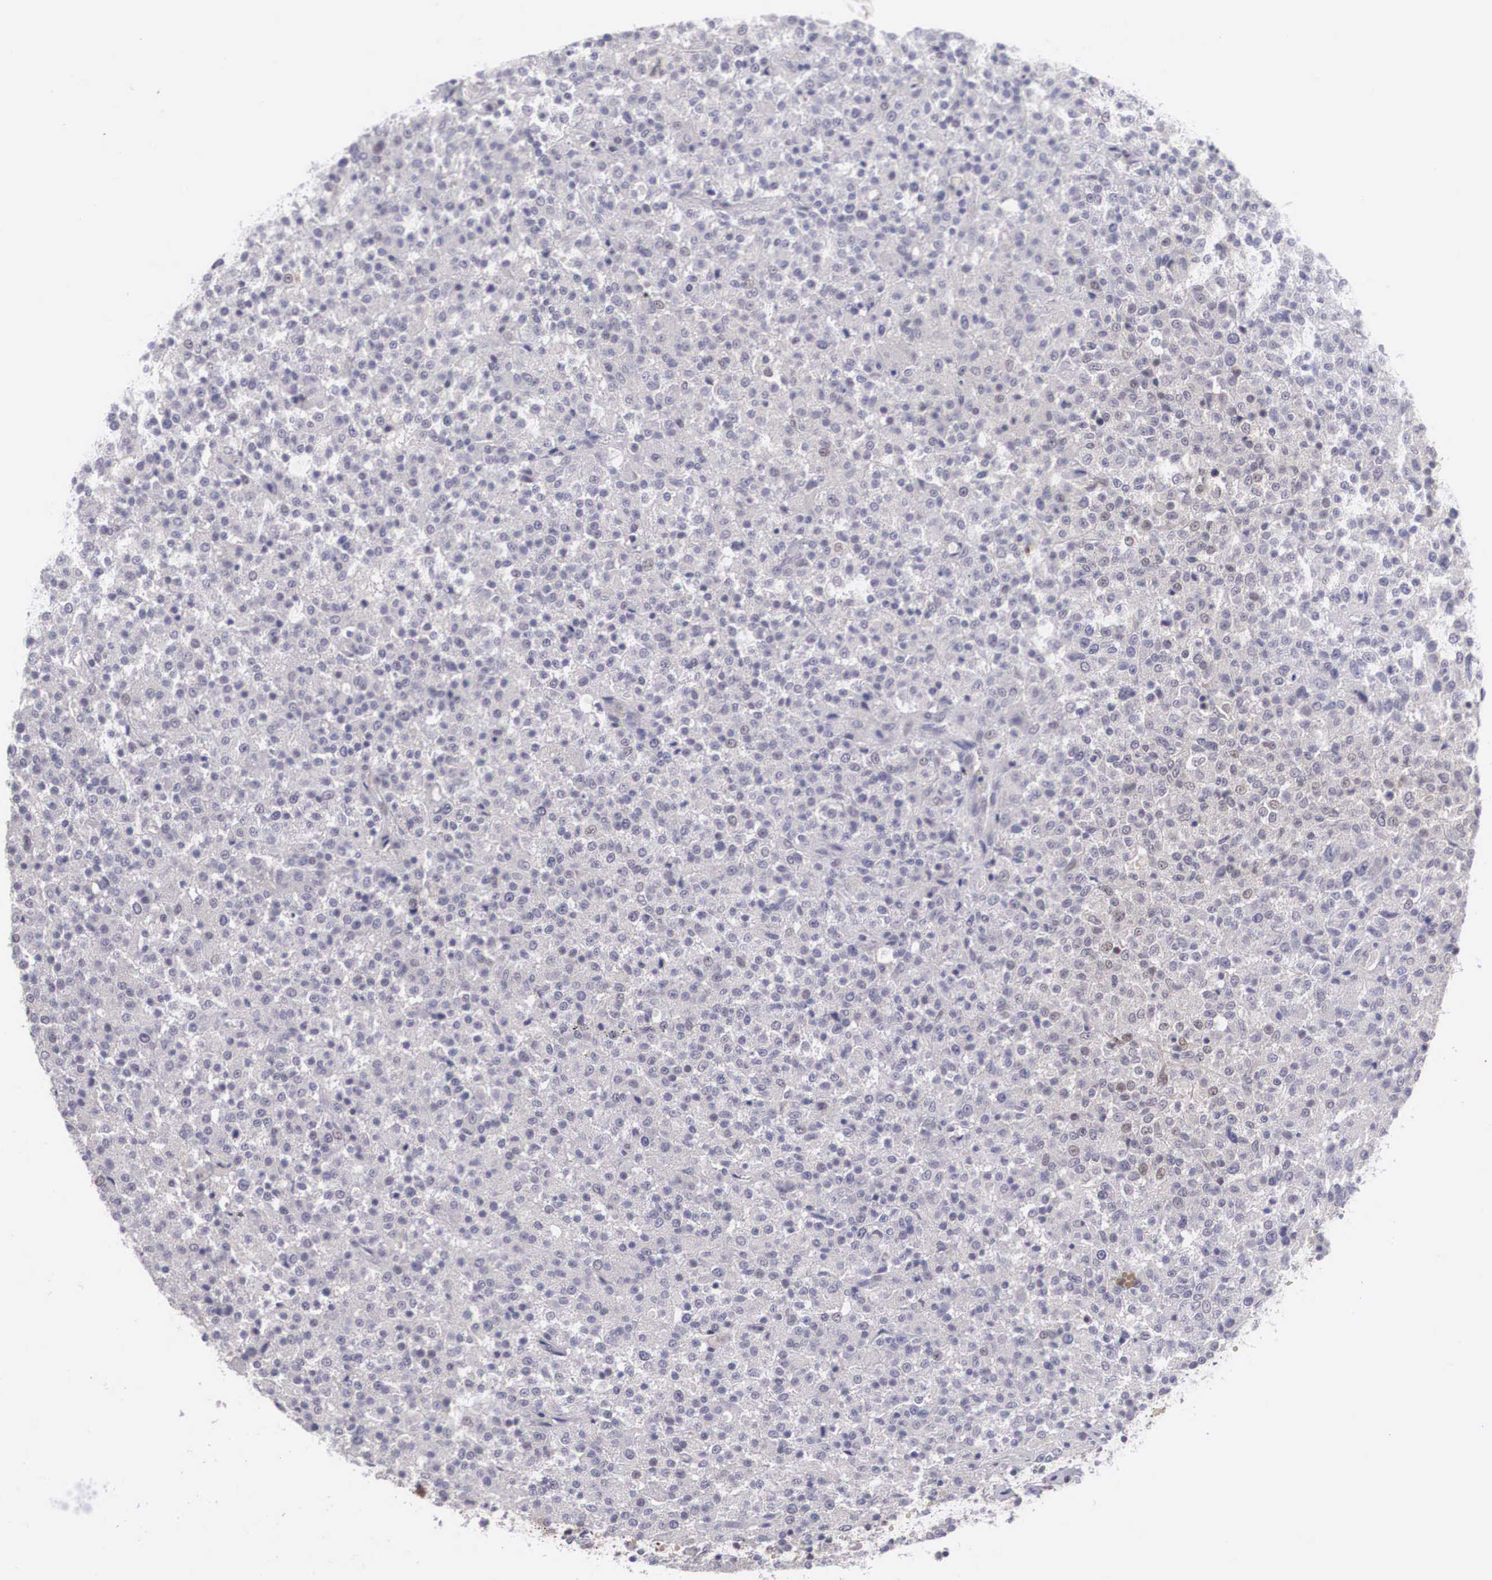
{"staining": {"intensity": "negative", "quantity": "none", "location": "none"}, "tissue": "testis cancer", "cell_type": "Tumor cells", "image_type": "cancer", "snomed": [{"axis": "morphology", "description": "Seminoma, NOS"}, {"axis": "topography", "description": "Testis"}], "caption": "A photomicrograph of human testis cancer is negative for staining in tumor cells.", "gene": "NINL", "patient": {"sex": "male", "age": 59}}